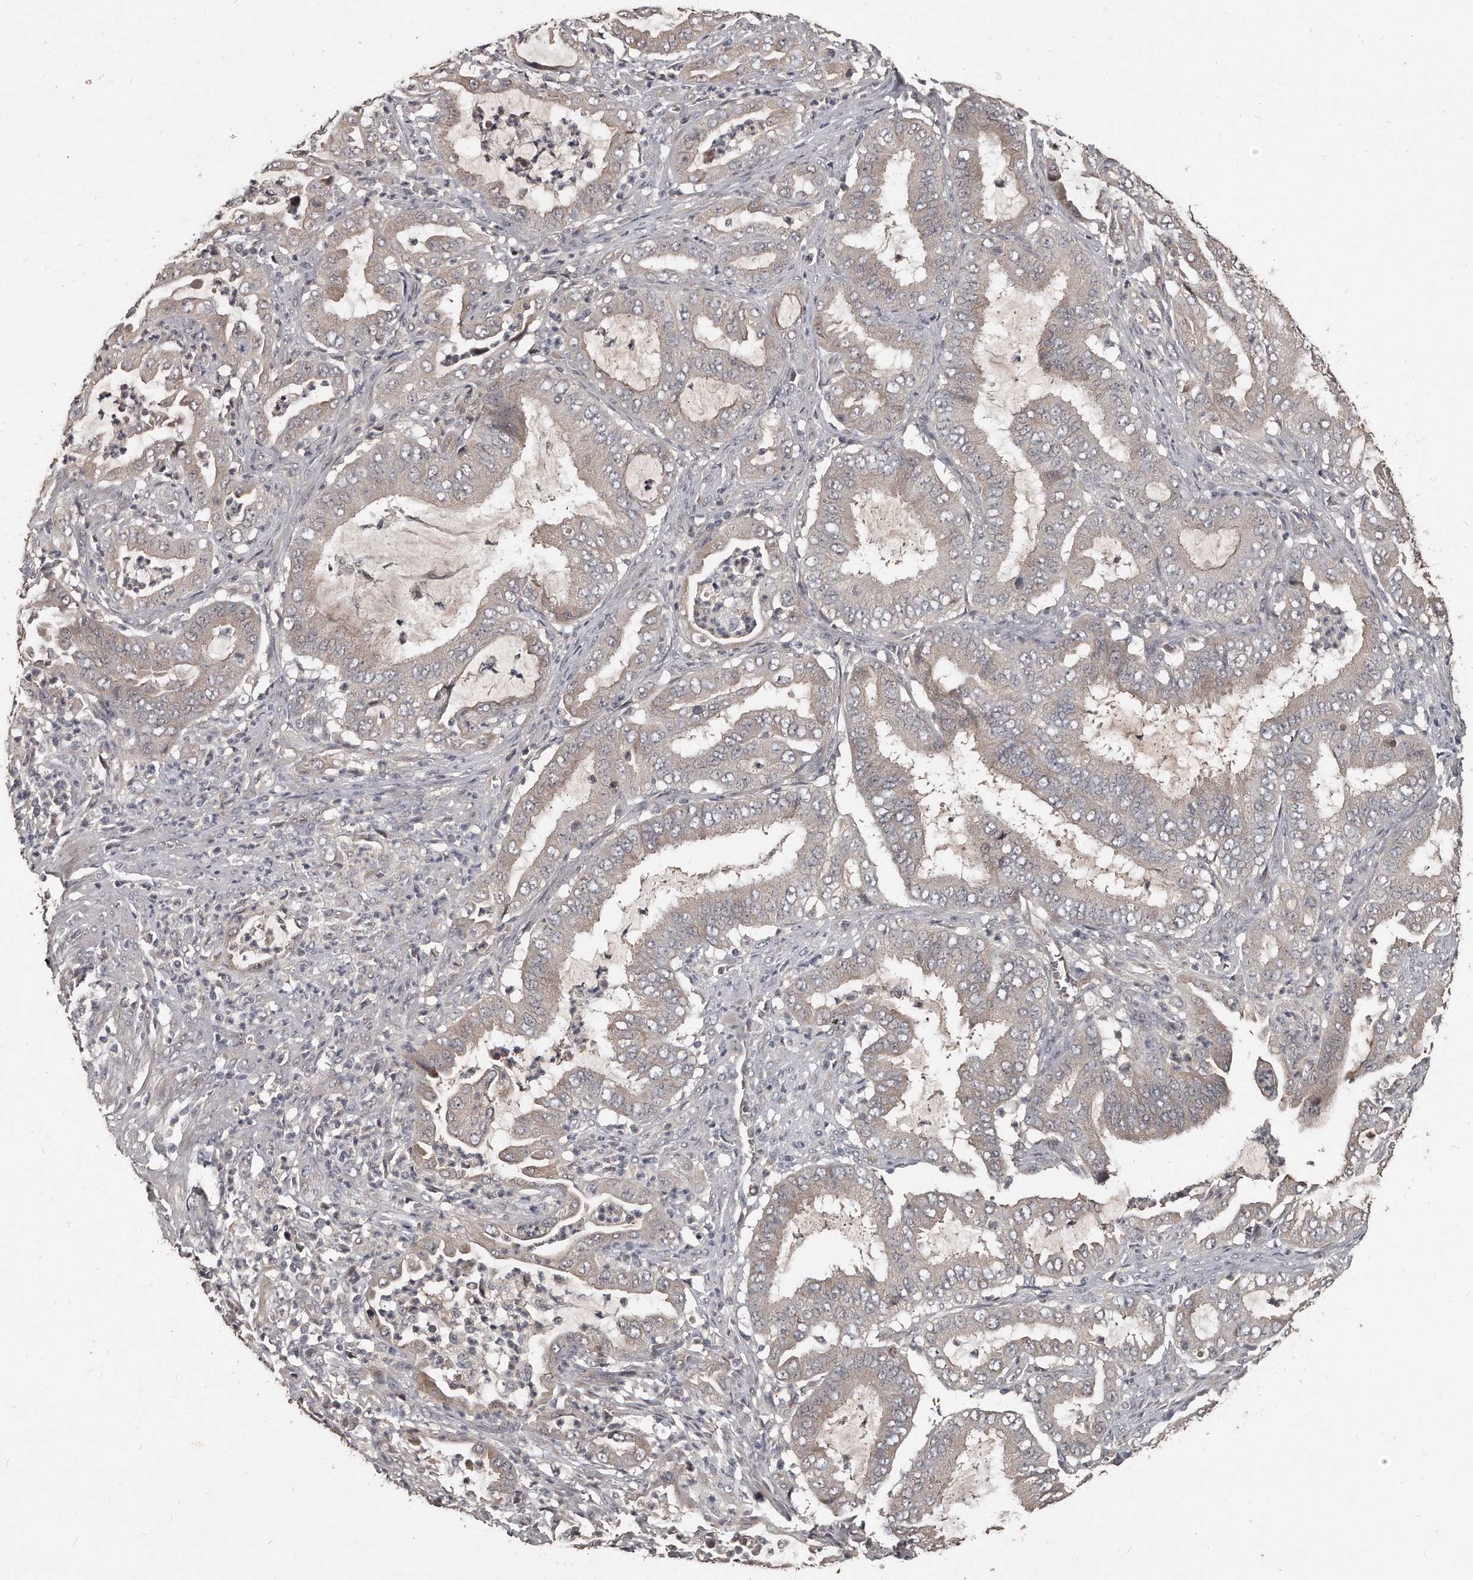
{"staining": {"intensity": "negative", "quantity": "none", "location": "none"}, "tissue": "endometrial cancer", "cell_type": "Tumor cells", "image_type": "cancer", "snomed": [{"axis": "morphology", "description": "Adenocarcinoma, NOS"}, {"axis": "topography", "description": "Endometrium"}], "caption": "Protein analysis of endometrial cancer shows no significant staining in tumor cells.", "gene": "GRB10", "patient": {"sex": "female", "age": 51}}